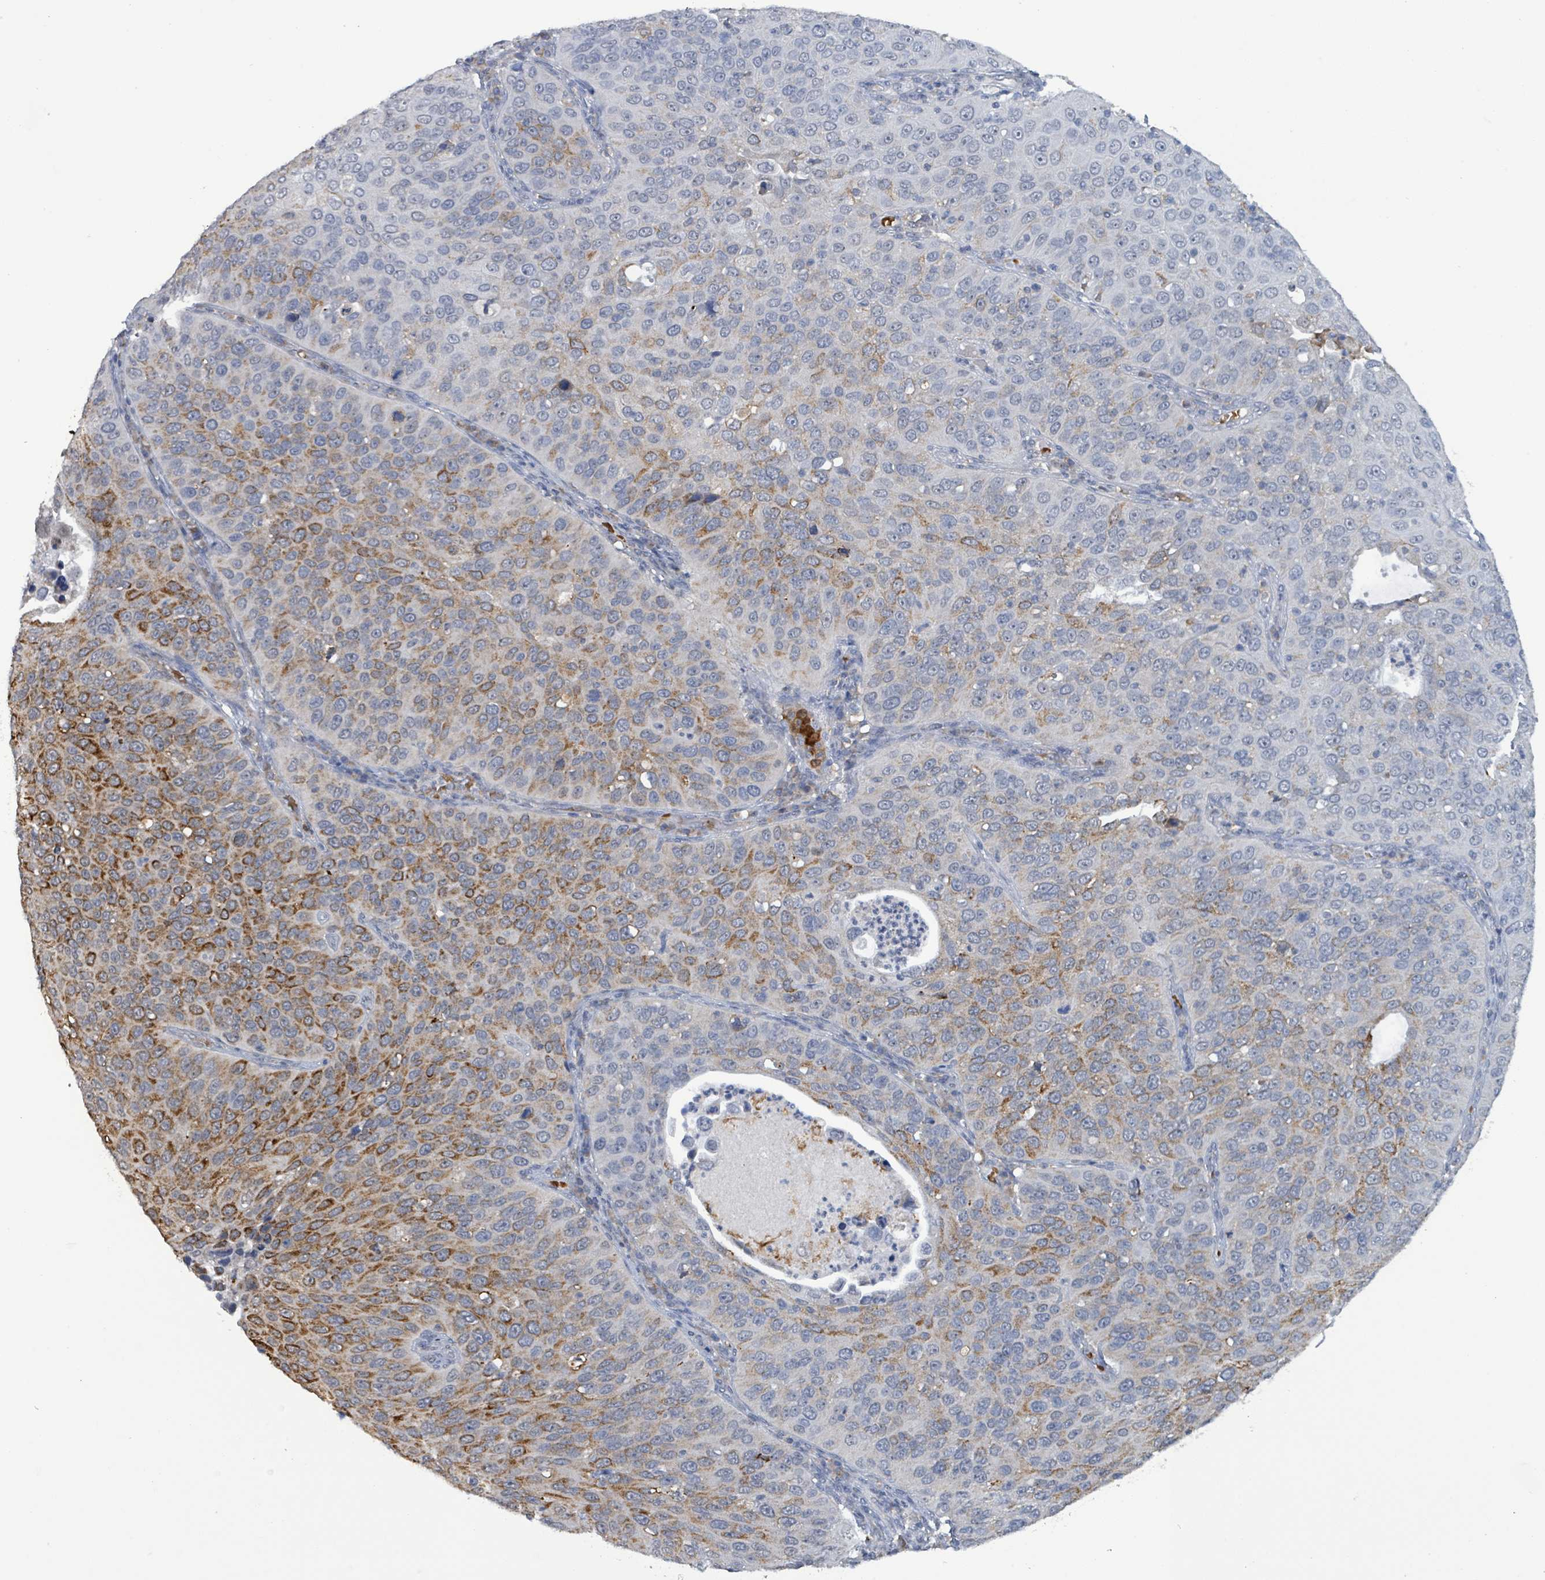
{"staining": {"intensity": "moderate", "quantity": "25%-75%", "location": "cytoplasmic/membranous"}, "tissue": "cervical cancer", "cell_type": "Tumor cells", "image_type": "cancer", "snomed": [{"axis": "morphology", "description": "Squamous cell carcinoma, NOS"}, {"axis": "topography", "description": "Cervix"}], "caption": "IHC (DAB) staining of human cervical cancer shows moderate cytoplasmic/membranous protein expression in about 25%-75% of tumor cells.", "gene": "SEBOX", "patient": {"sex": "female", "age": 36}}